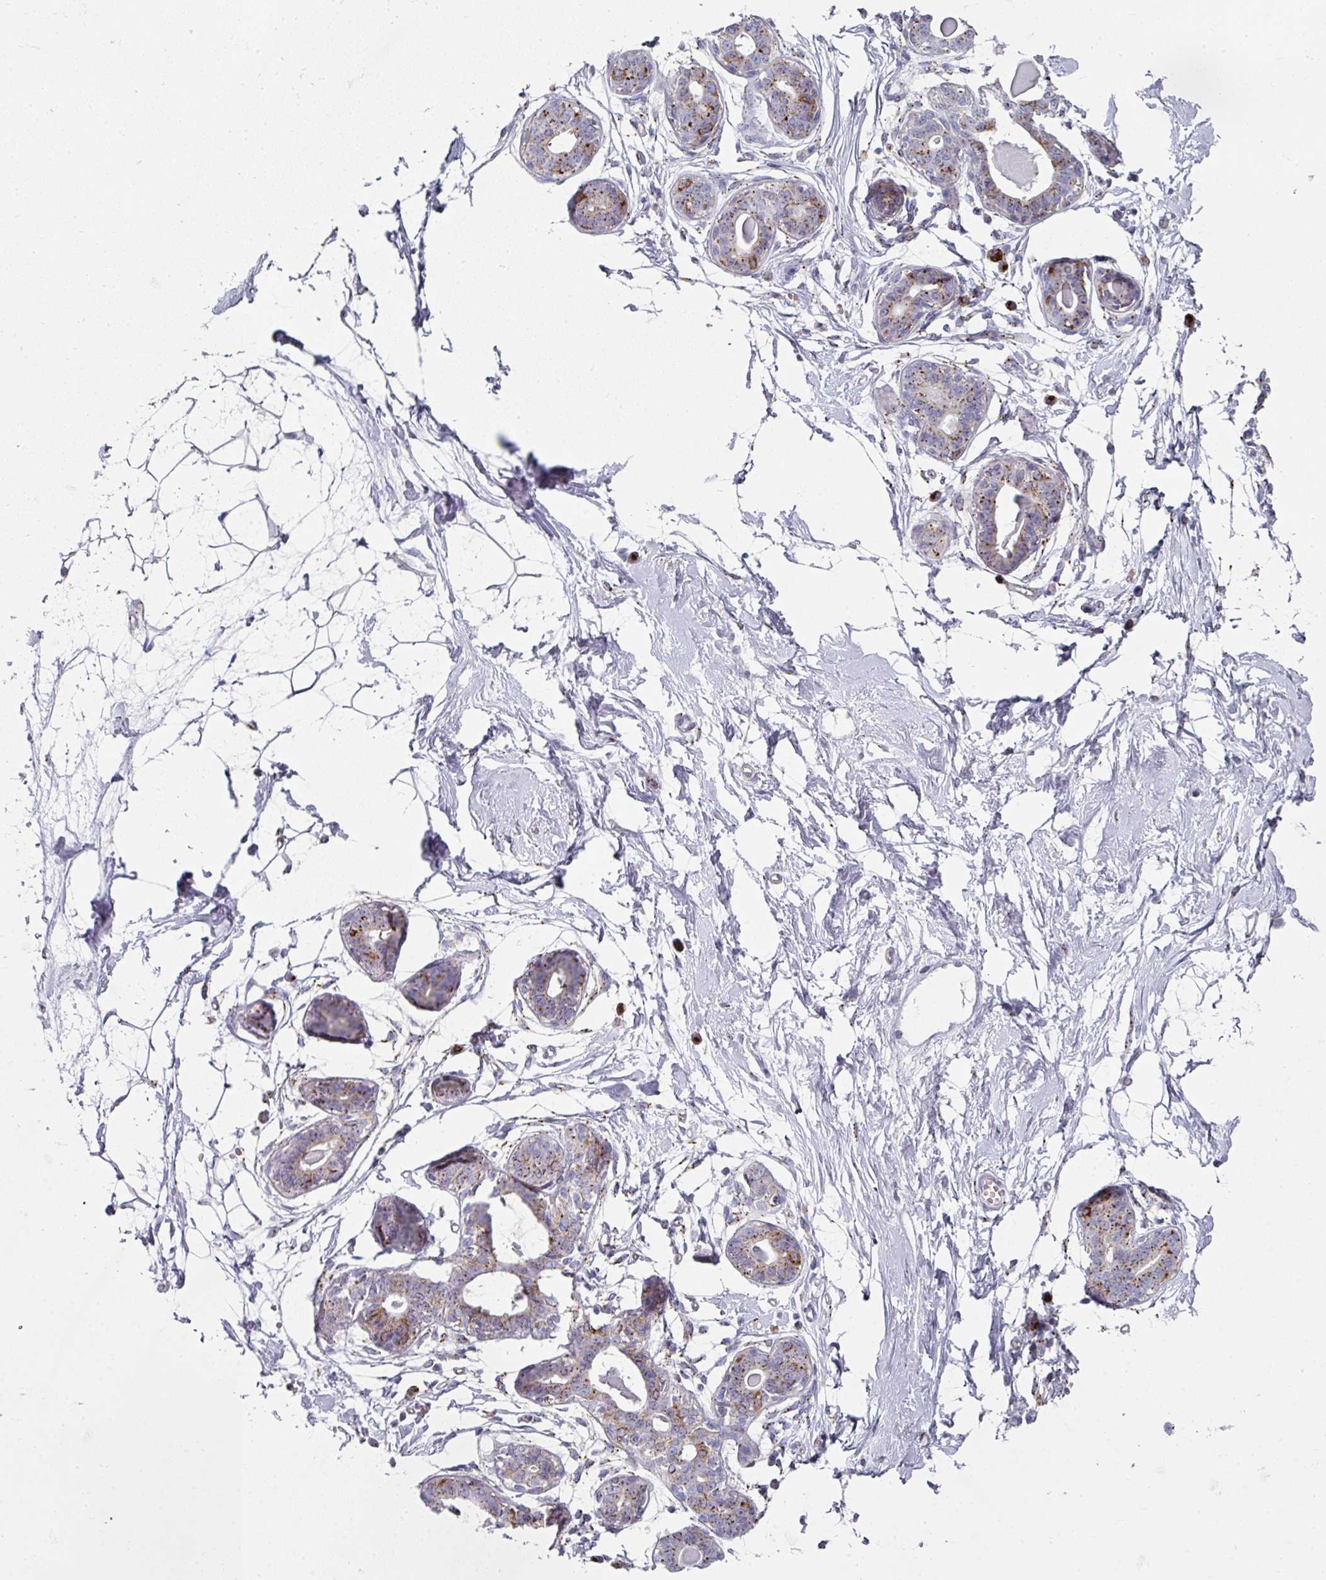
{"staining": {"intensity": "negative", "quantity": "none", "location": "none"}, "tissue": "breast", "cell_type": "Adipocytes", "image_type": "normal", "snomed": [{"axis": "morphology", "description": "Normal tissue, NOS"}, {"axis": "topography", "description": "Breast"}], "caption": "High power microscopy micrograph of an immunohistochemistry image of benign breast, revealing no significant staining in adipocytes. (Brightfield microscopy of DAB immunohistochemistry at high magnification).", "gene": "CCDC85B", "patient": {"sex": "female", "age": 45}}